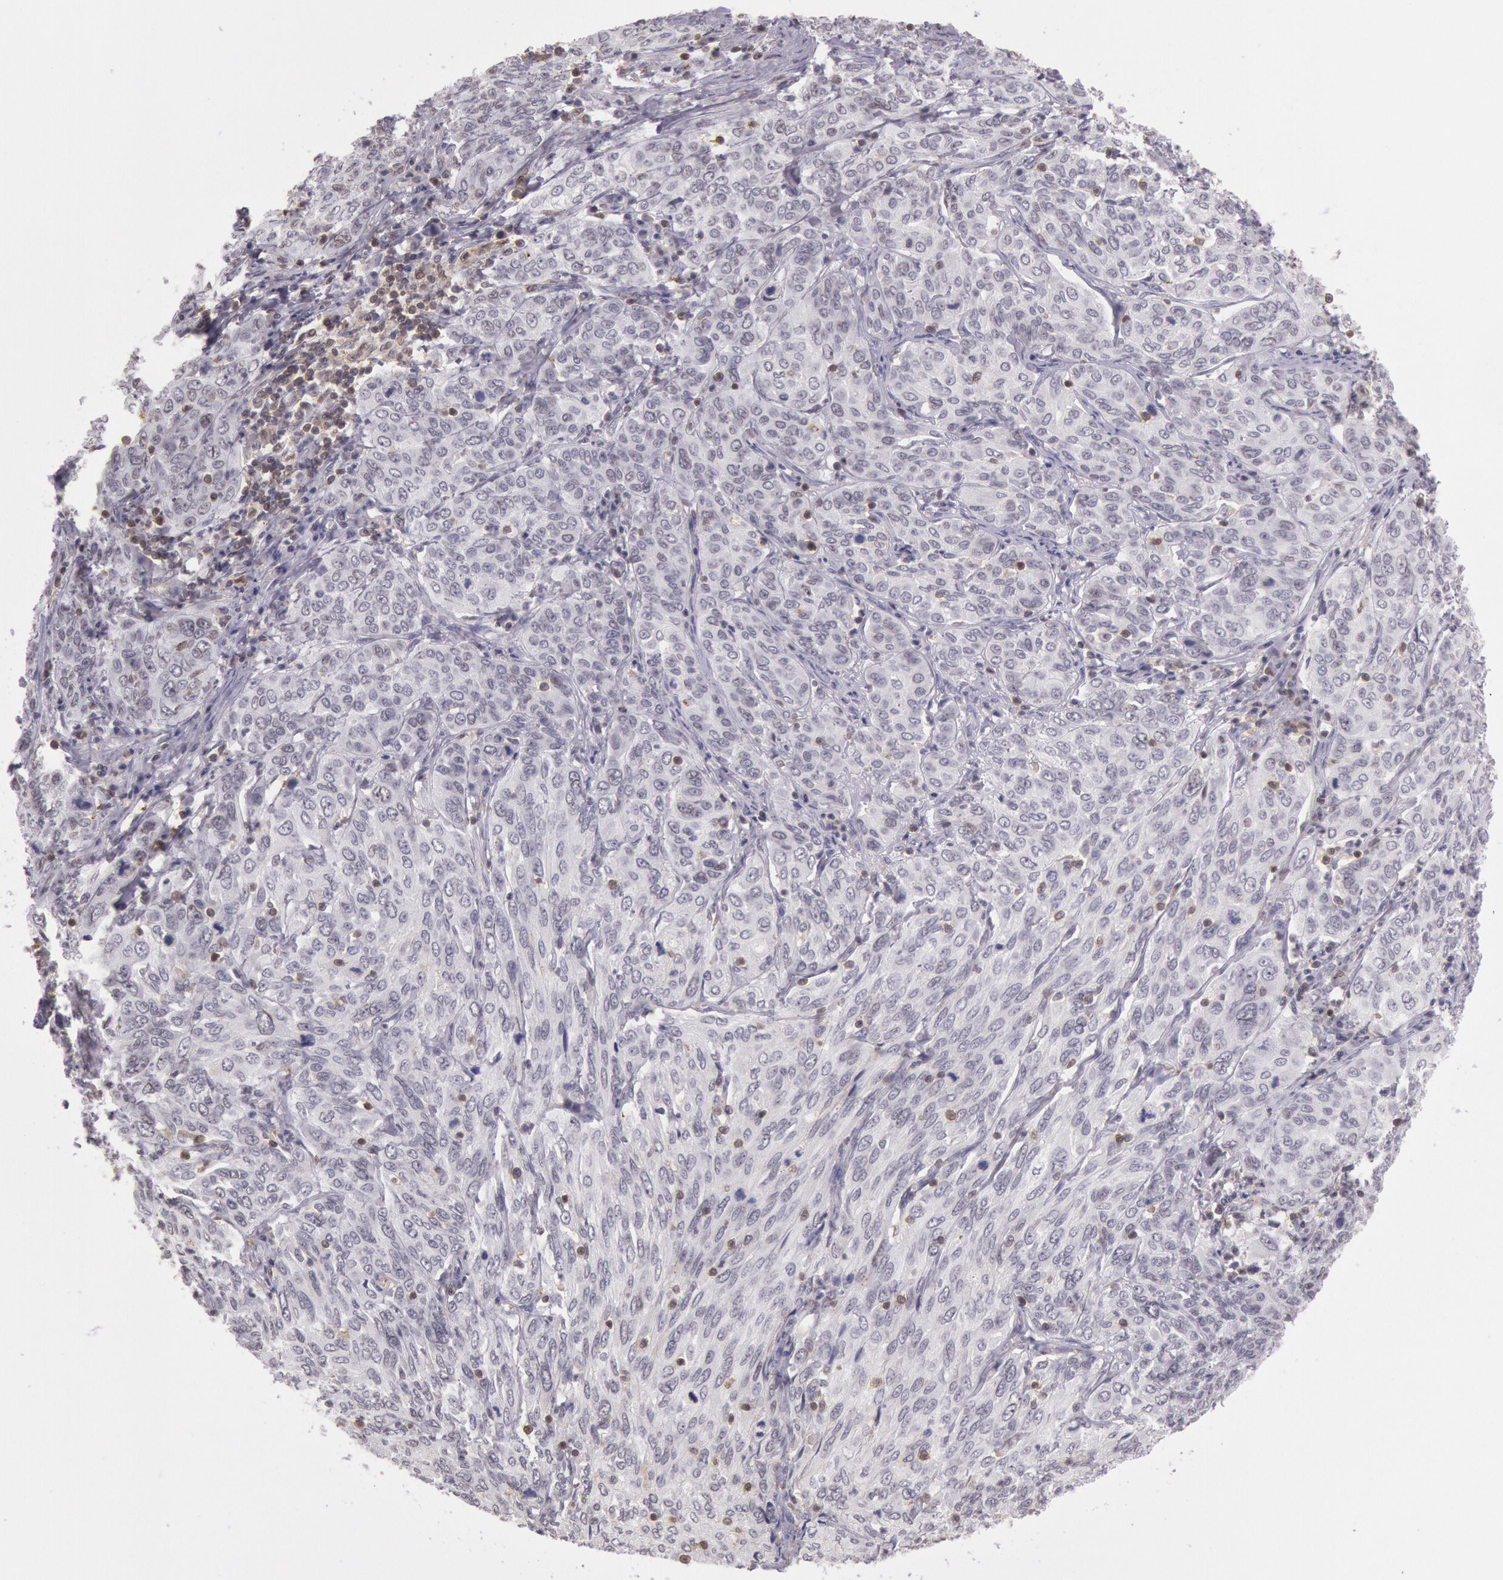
{"staining": {"intensity": "negative", "quantity": "none", "location": "none"}, "tissue": "cervical cancer", "cell_type": "Tumor cells", "image_type": "cancer", "snomed": [{"axis": "morphology", "description": "Squamous cell carcinoma, NOS"}, {"axis": "topography", "description": "Cervix"}], "caption": "Cervical cancer (squamous cell carcinoma) was stained to show a protein in brown. There is no significant staining in tumor cells. Nuclei are stained in blue.", "gene": "HIF1A", "patient": {"sex": "female", "age": 38}}